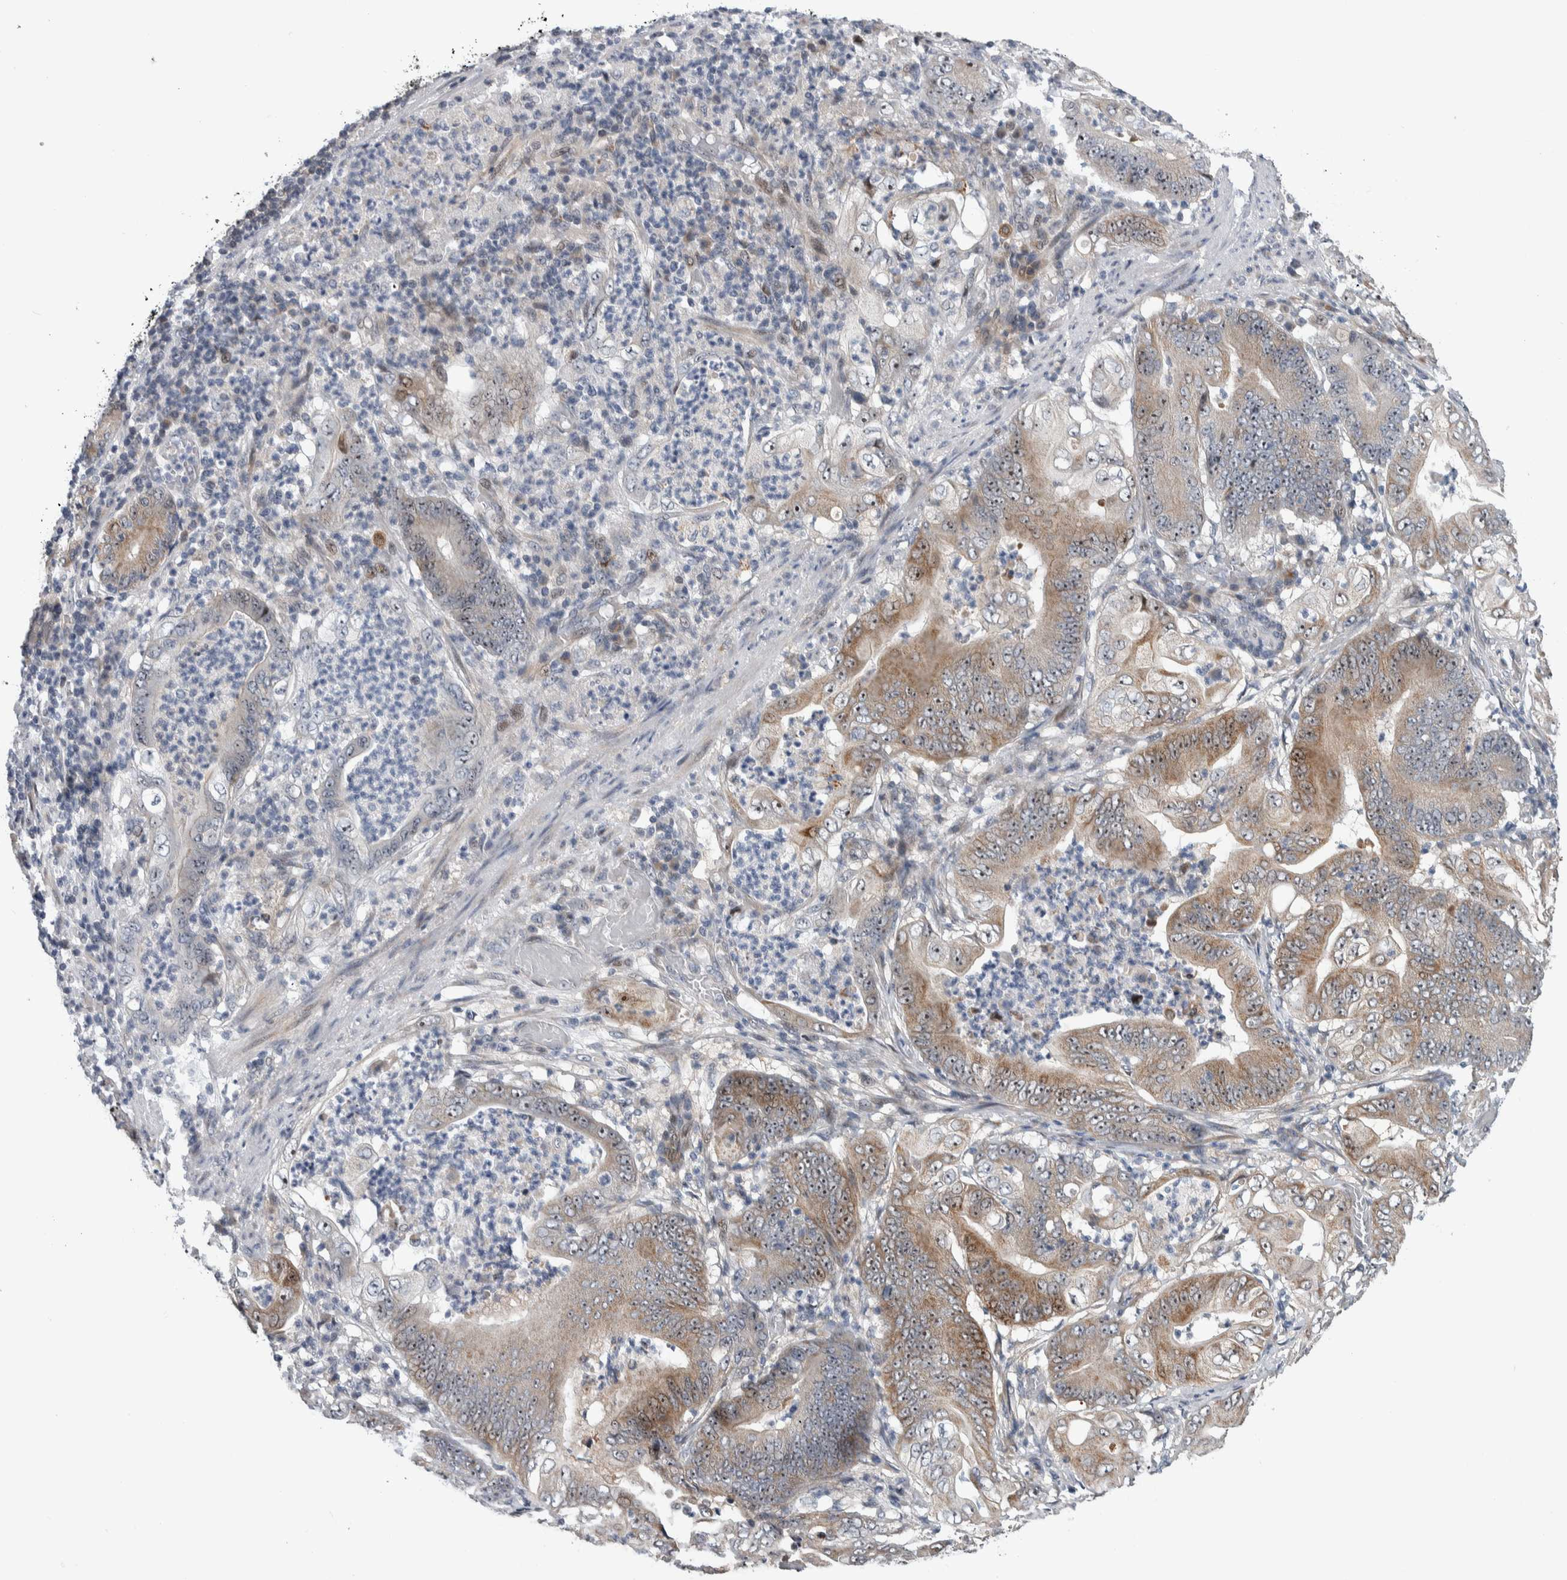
{"staining": {"intensity": "strong", "quantity": ">75%", "location": "cytoplasmic/membranous,nuclear"}, "tissue": "stomach cancer", "cell_type": "Tumor cells", "image_type": "cancer", "snomed": [{"axis": "morphology", "description": "Adenocarcinoma, NOS"}, {"axis": "topography", "description": "Stomach"}], "caption": "Strong cytoplasmic/membranous and nuclear expression for a protein is identified in approximately >75% of tumor cells of adenocarcinoma (stomach) using immunohistochemistry.", "gene": "PRRG4", "patient": {"sex": "female", "age": 73}}